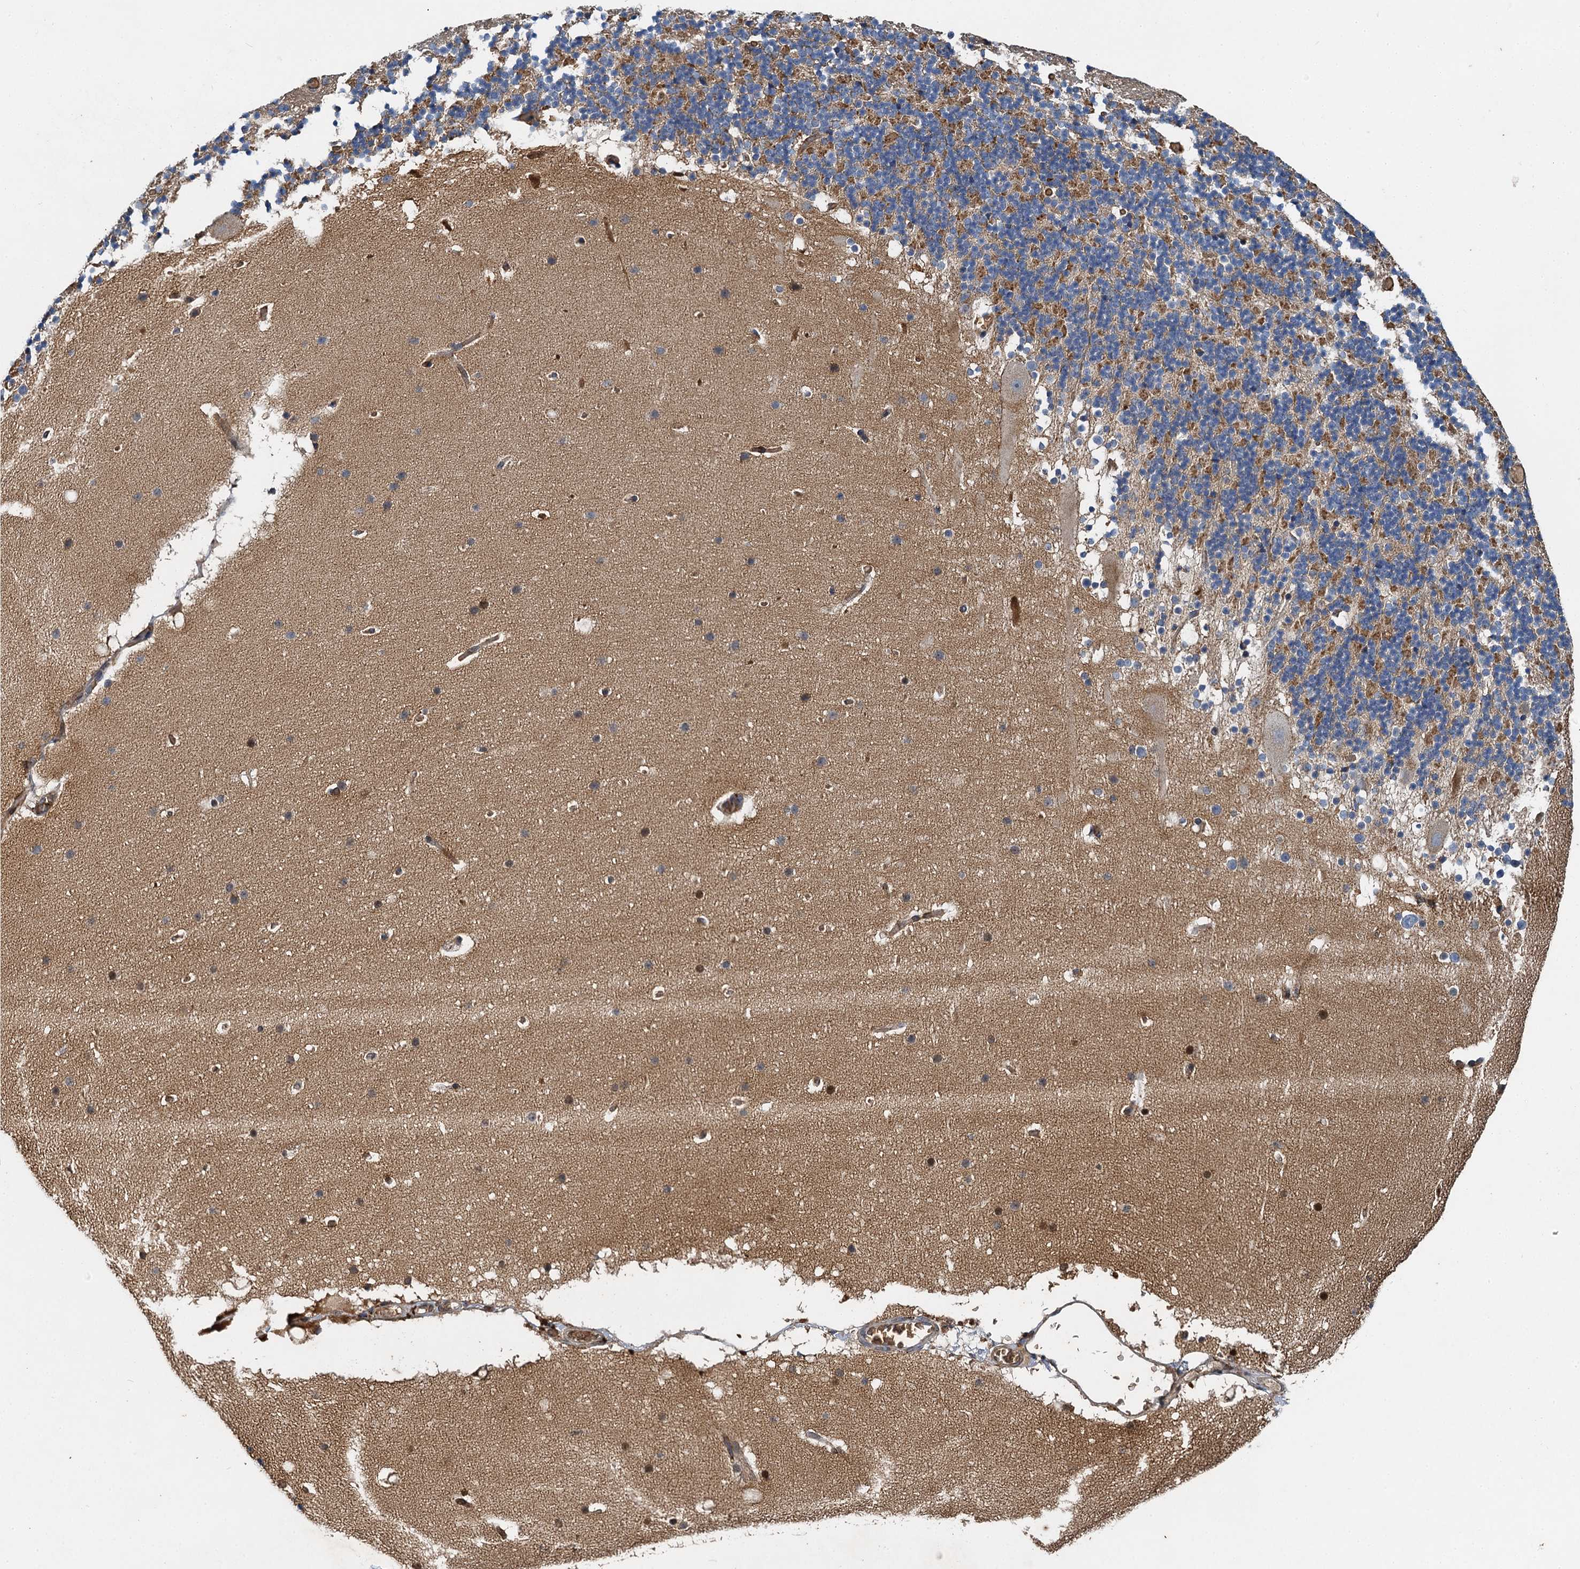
{"staining": {"intensity": "moderate", "quantity": "25%-75%", "location": "cytoplasmic/membranous"}, "tissue": "cerebellum", "cell_type": "Cells in granular layer", "image_type": "normal", "snomed": [{"axis": "morphology", "description": "Normal tissue, NOS"}, {"axis": "topography", "description": "Cerebellum"}], "caption": "Immunohistochemical staining of normal human cerebellum demonstrates moderate cytoplasmic/membranous protein positivity in about 25%-75% of cells in granular layer. The staining is performed using DAB brown chromogen to label protein expression. The nuclei are counter-stained blue using hematoxylin.", "gene": "BCS1L", "patient": {"sex": "male", "age": 57}}